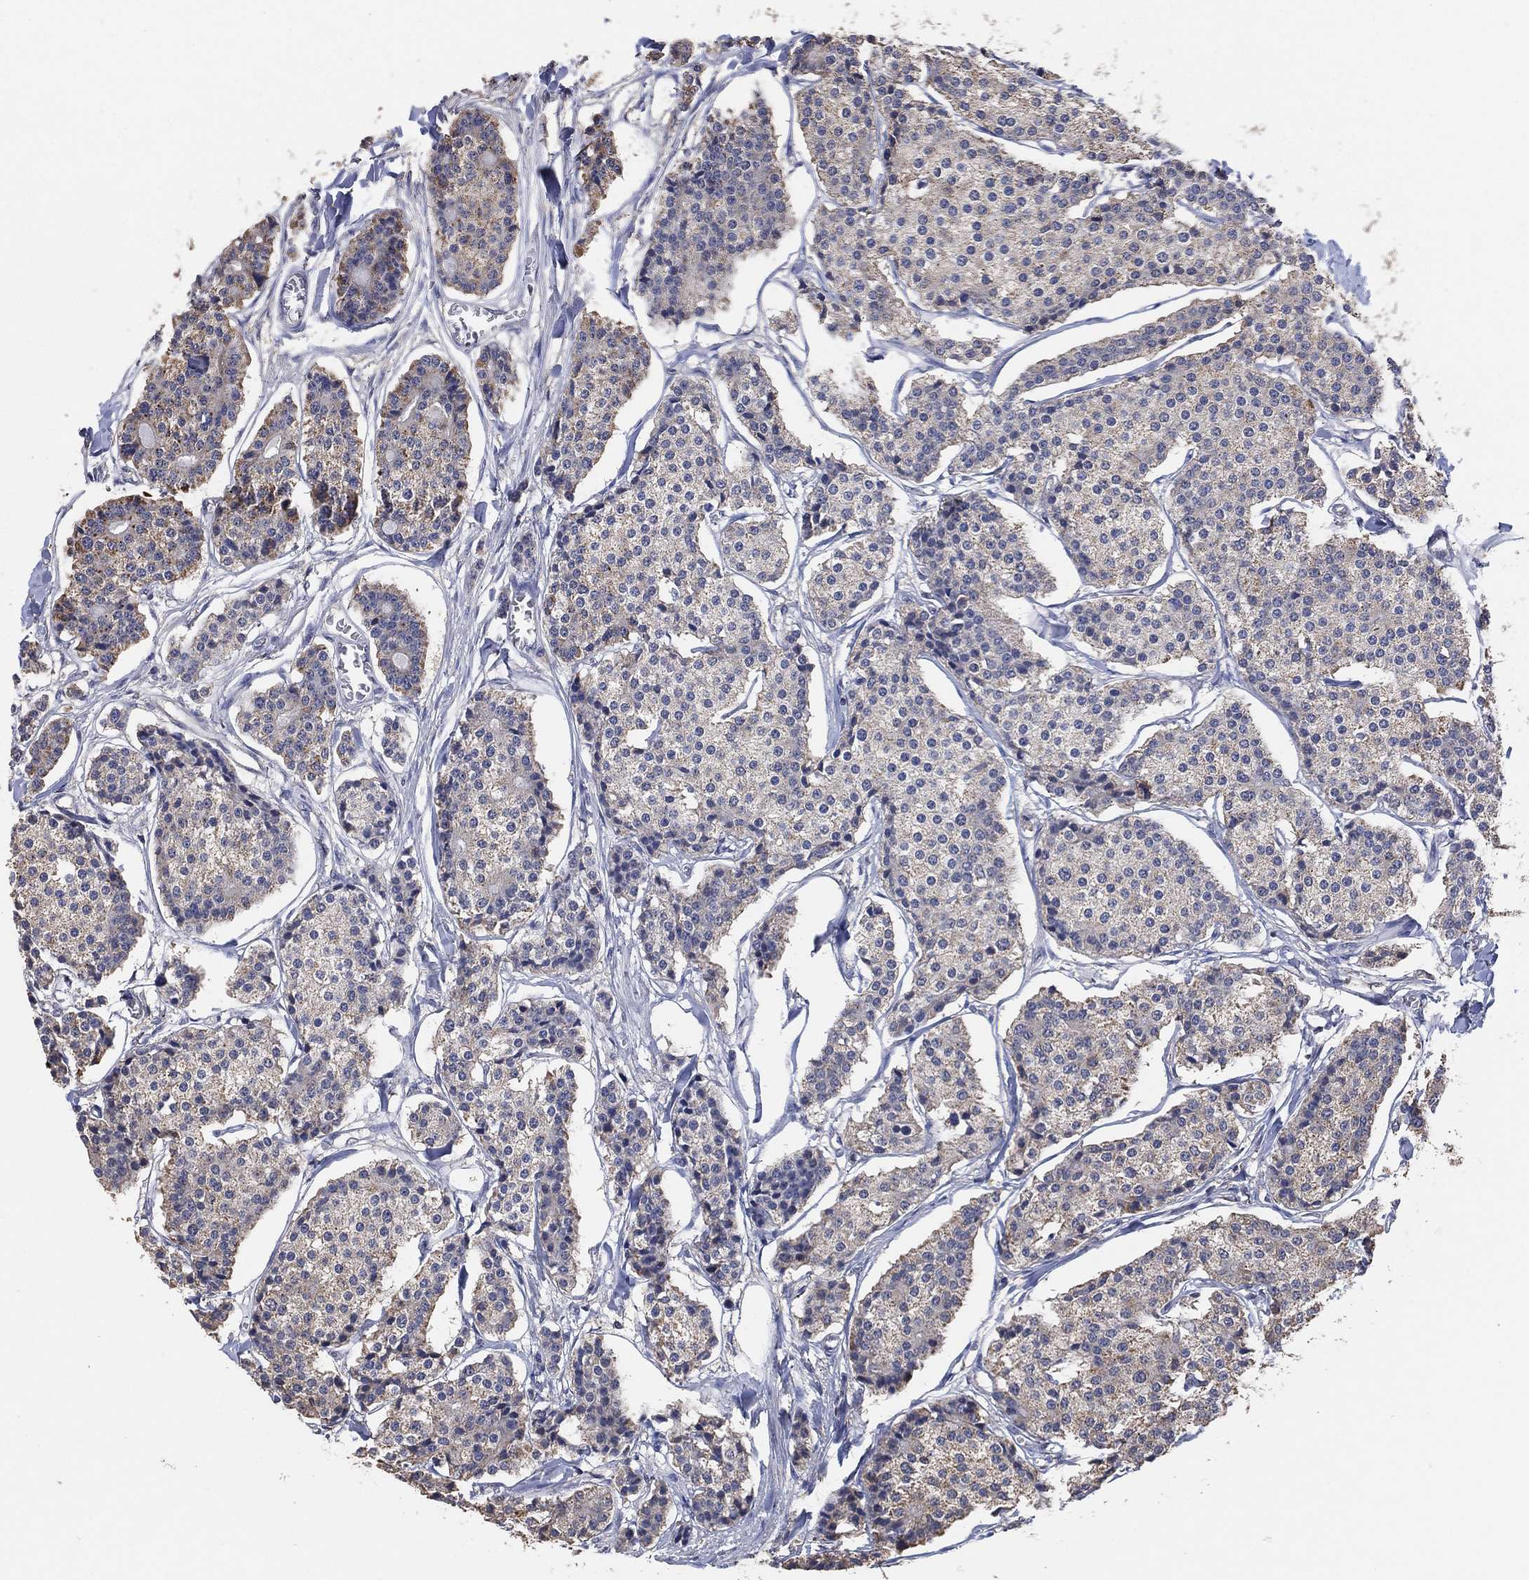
{"staining": {"intensity": "weak", "quantity": "<25%", "location": "cytoplasmic/membranous"}, "tissue": "carcinoid", "cell_type": "Tumor cells", "image_type": "cancer", "snomed": [{"axis": "morphology", "description": "Carcinoid, malignant, NOS"}, {"axis": "topography", "description": "Small intestine"}], "caption": "Carcinoid was stained to show a protein in brown. There is no significant positivity in tumor cells.", "gene": "KLK5", "patient": {"sex": "female", "age": 65}}